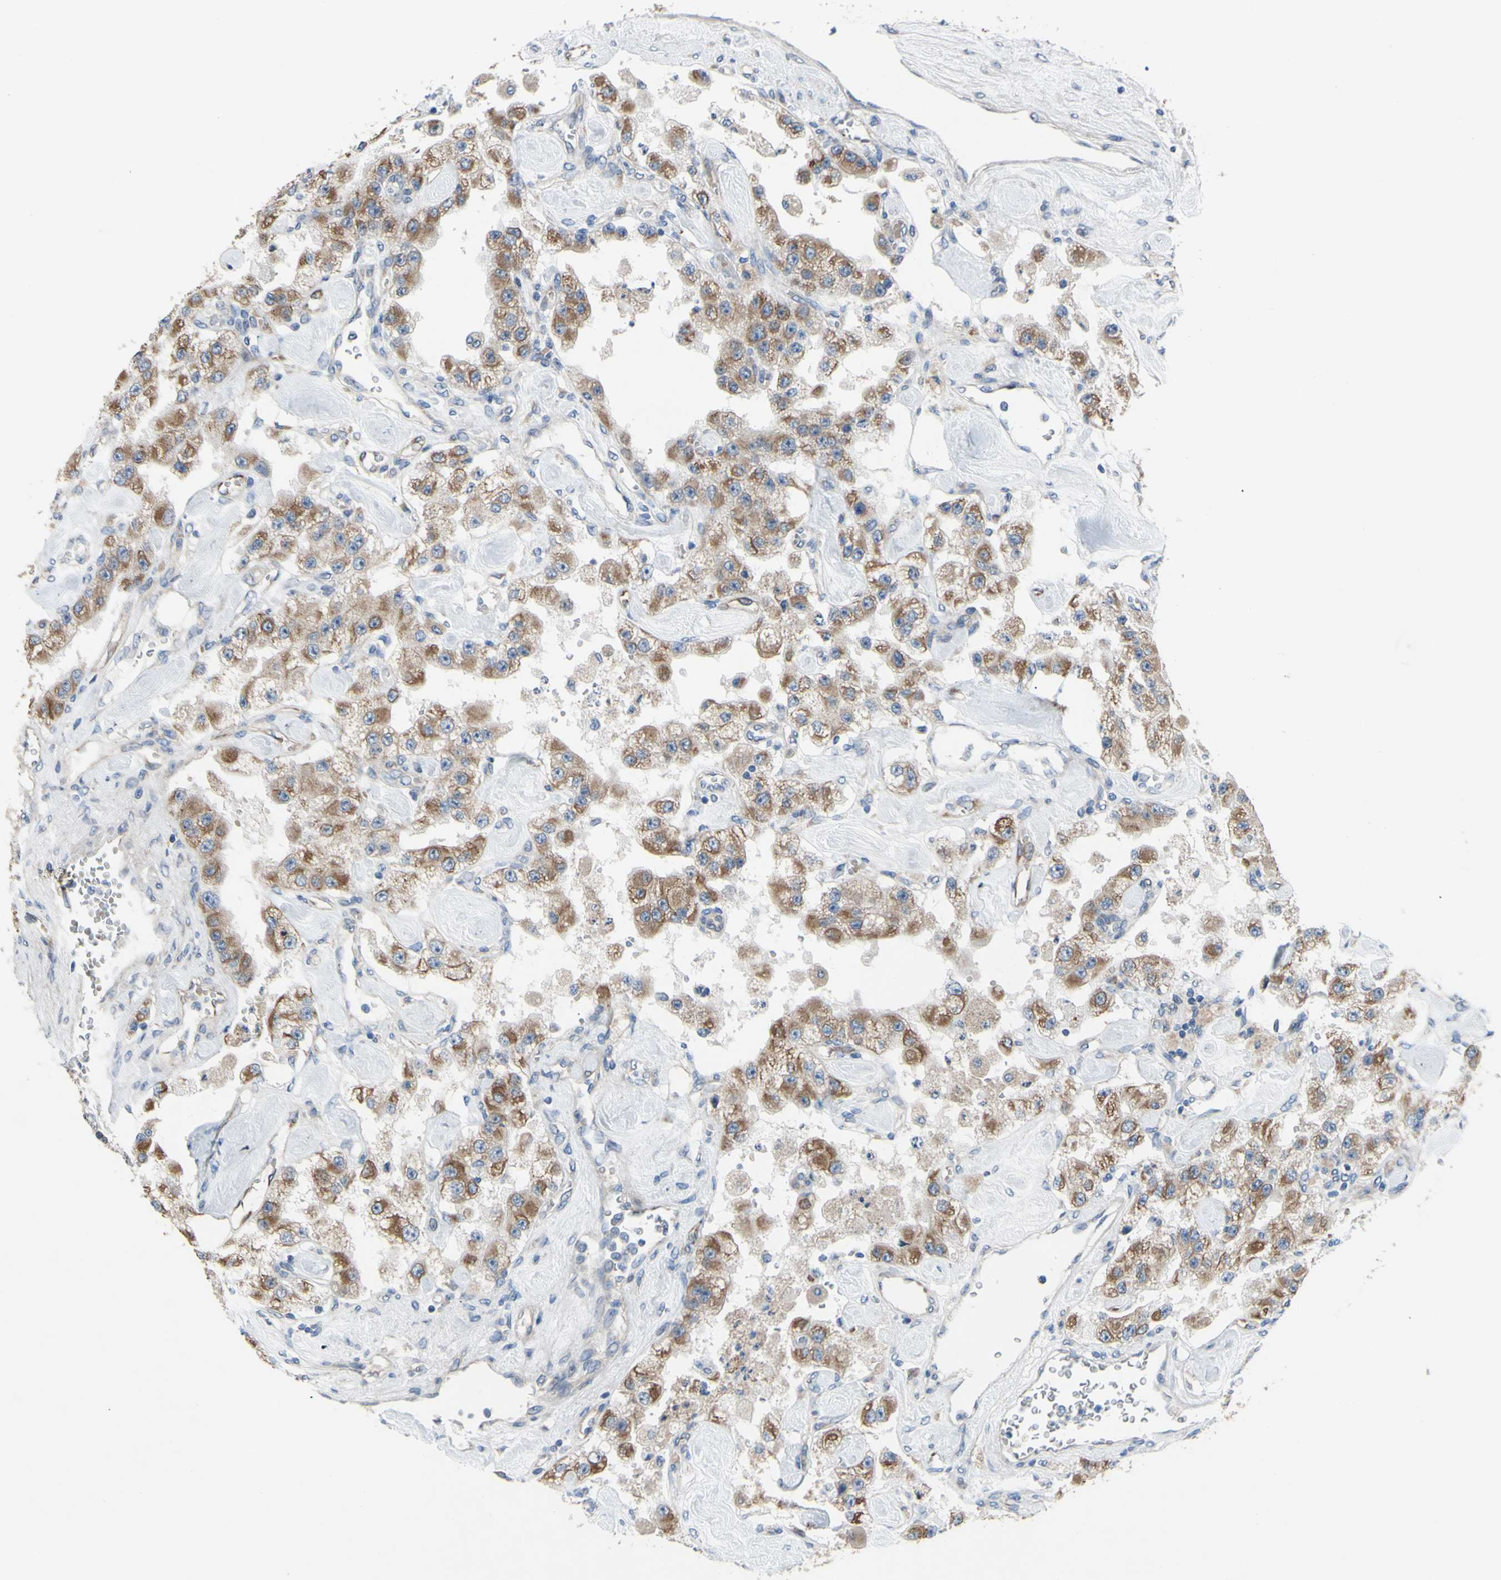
{"staining": {"intensity": "moderate", "quantity": ">75%", "location": "cytoplasmic/membranous"}, "tissue": "carcinoid", "cell_type": "Tumor cells", "image_type": "cancer", "snomed": [{"axis": "morphology", "description": "Carcinoid, malignant, NOS"}, {"axis": "topography", "description": "Pancreas"}], "caption": "Approximately >75% of tumor cells in human carcinoid reveal moderate cytoplasmic/membranous protein staining as visualized by brown immunohistochemical staining.", "gene": "GRAMD2B", "patient": {"sex": "male", "age": 41}}